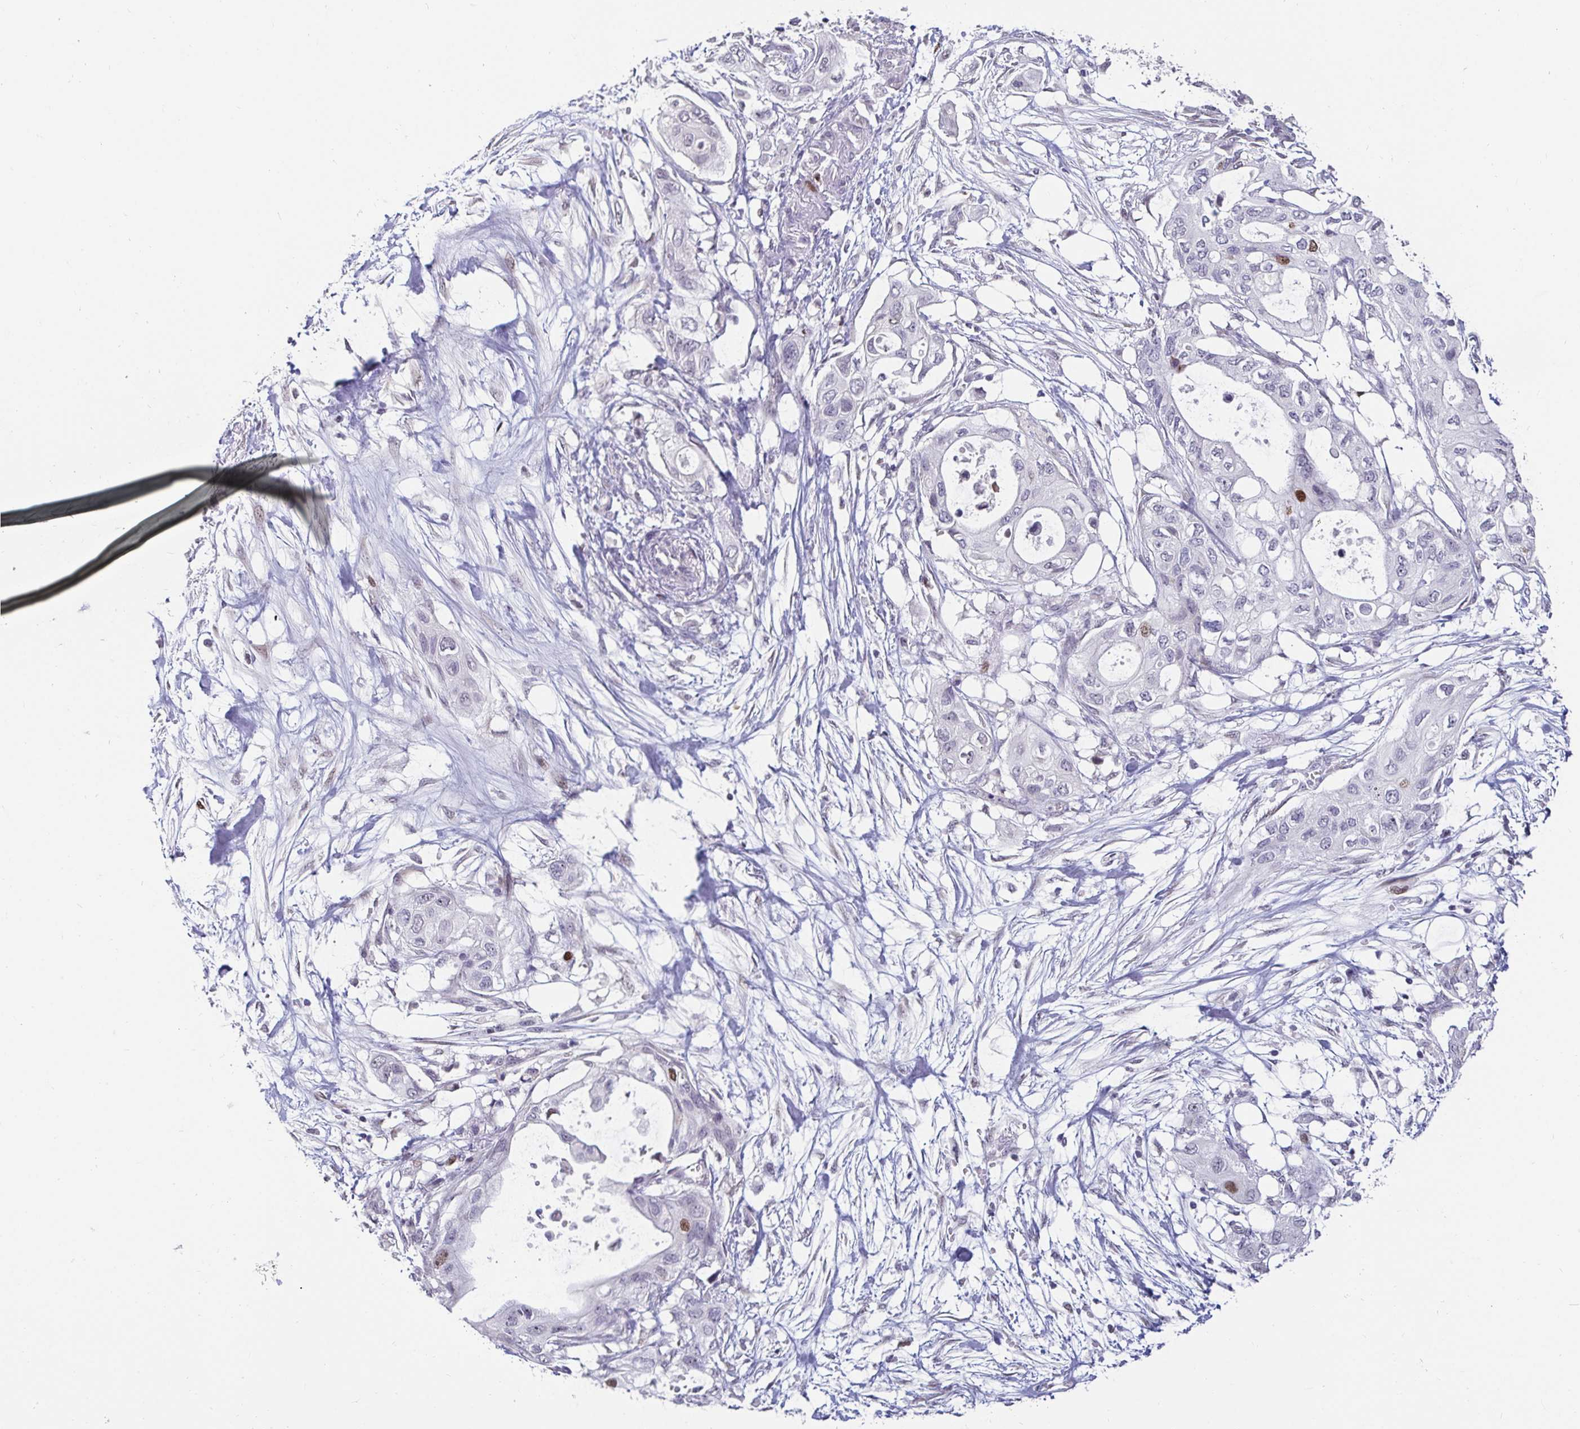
{"staining": {"intensity": "weak", "quantity": "<25%", "location": "nuclear"}, "tissue": "pancreatic cancer", "cell_type": "Tumor cells", "image_type": "cancer", "snomed": [{"axis": "morphology", "description": "Adenocarcinoma, NOS"}, {"axis": "topography", "description": "Pancreas"}], "caption": "A high-resolution histopathology image shows IHC staining of pancreatic adenocarcinoma, which displays no significant expression in tumor cells. Nuclei are stained in blue.", "gene": "ANLN", "patient": {"sex": "female", "age": 63}}